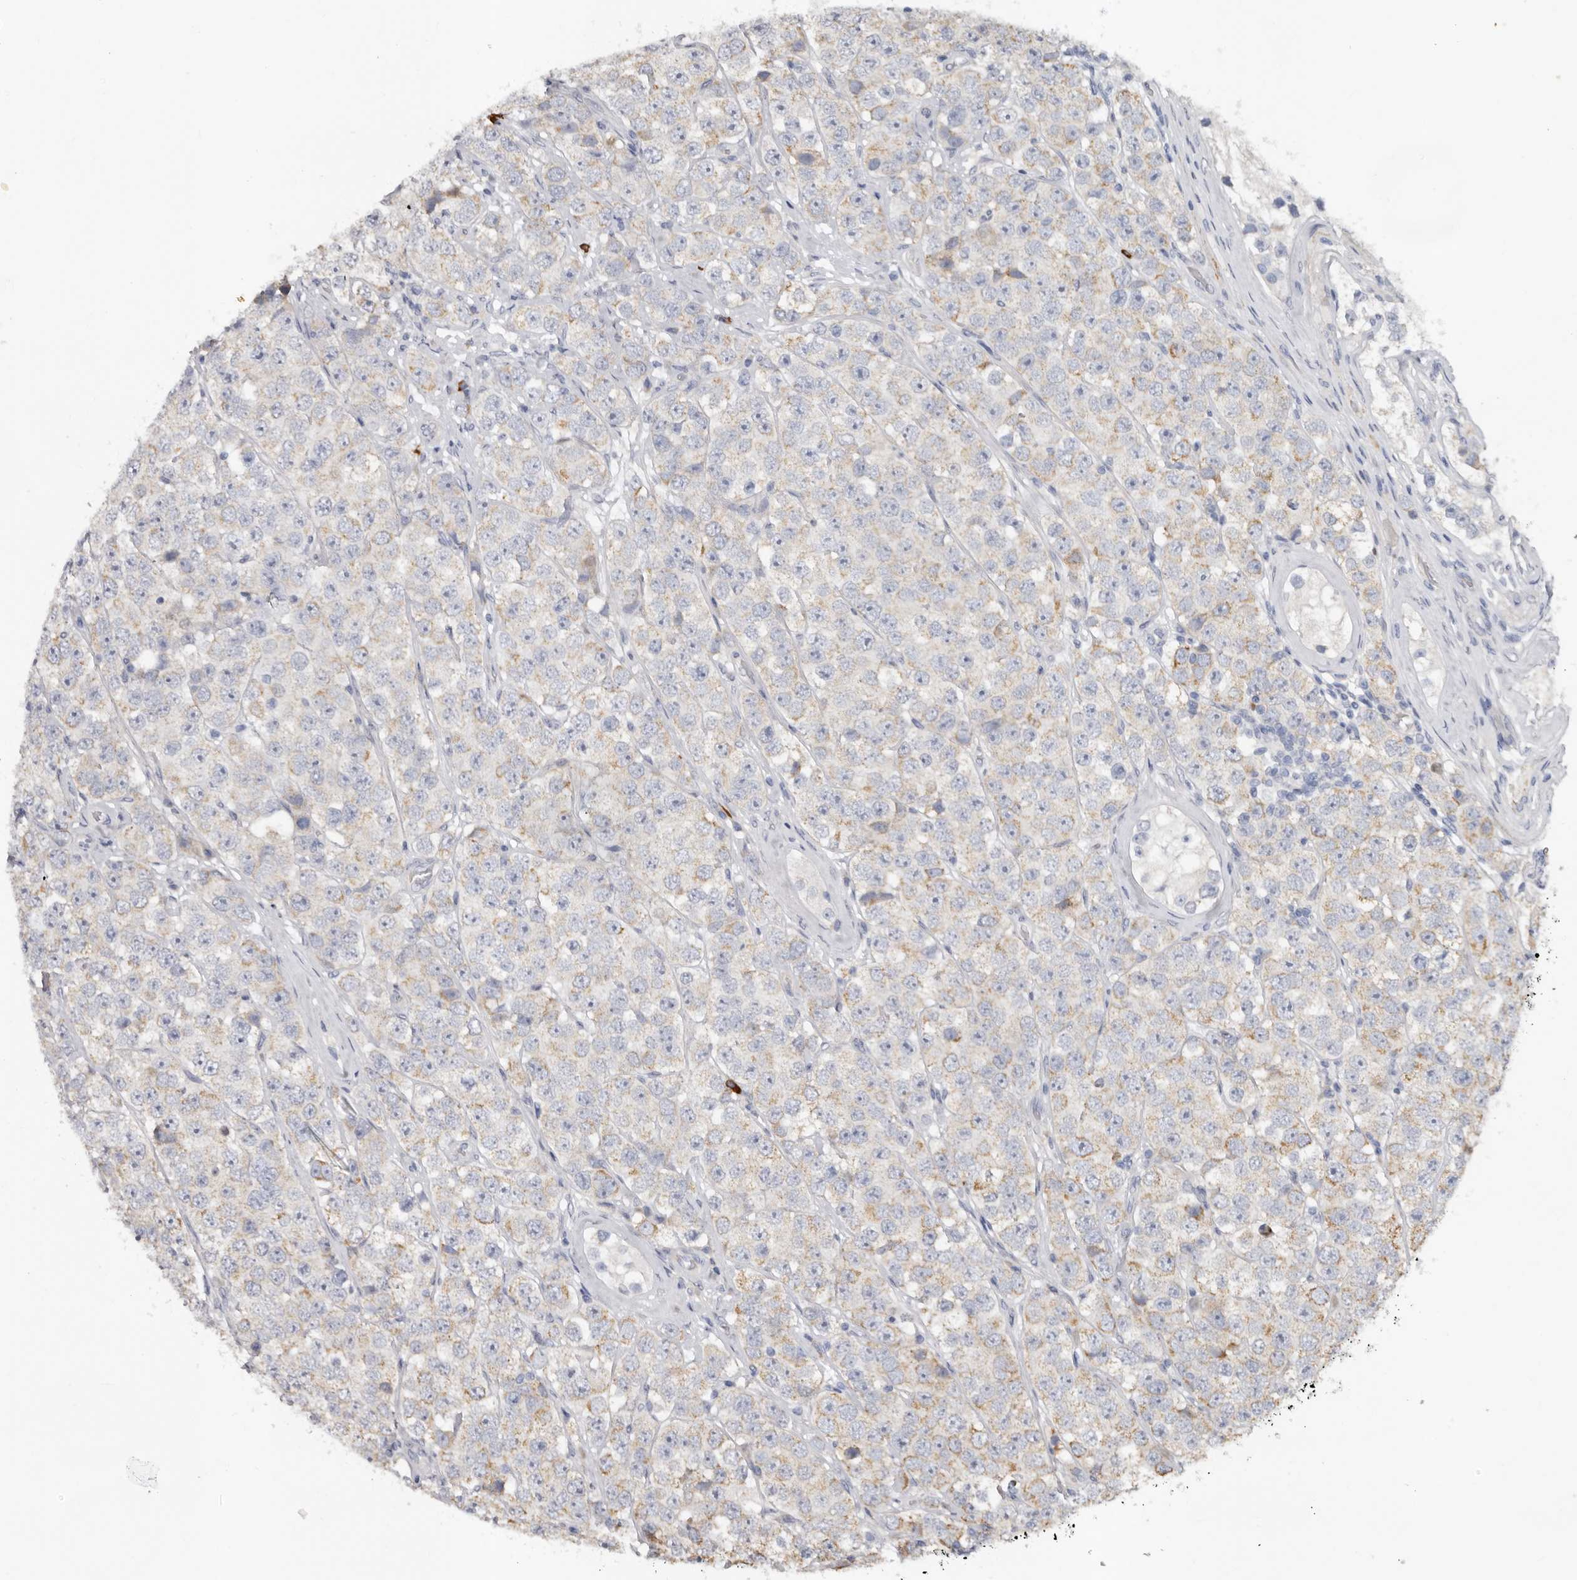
{"staining": {"intensity": "weak", "quantity": "25%-75%", "location": "cytoplasmic/membranous"}, "tissue": "testis cancer", "cell_type": "Tumor cells", "image_type": "cancer", "snomed": [{"axis": "morphology", "description": "Seminoma, NOS"}, {"axis": "topography", "description": "Testis"}], "caption": "A high-resolution histopathology image shows immunohistochemistry (IHC) staining of testis seminoma, which displays weak cytoplasmic/membranous expression in about 25%-75% of tumor cells.", "gene": "SPTA1", "patient": {"sex": "male", "age": 28}}